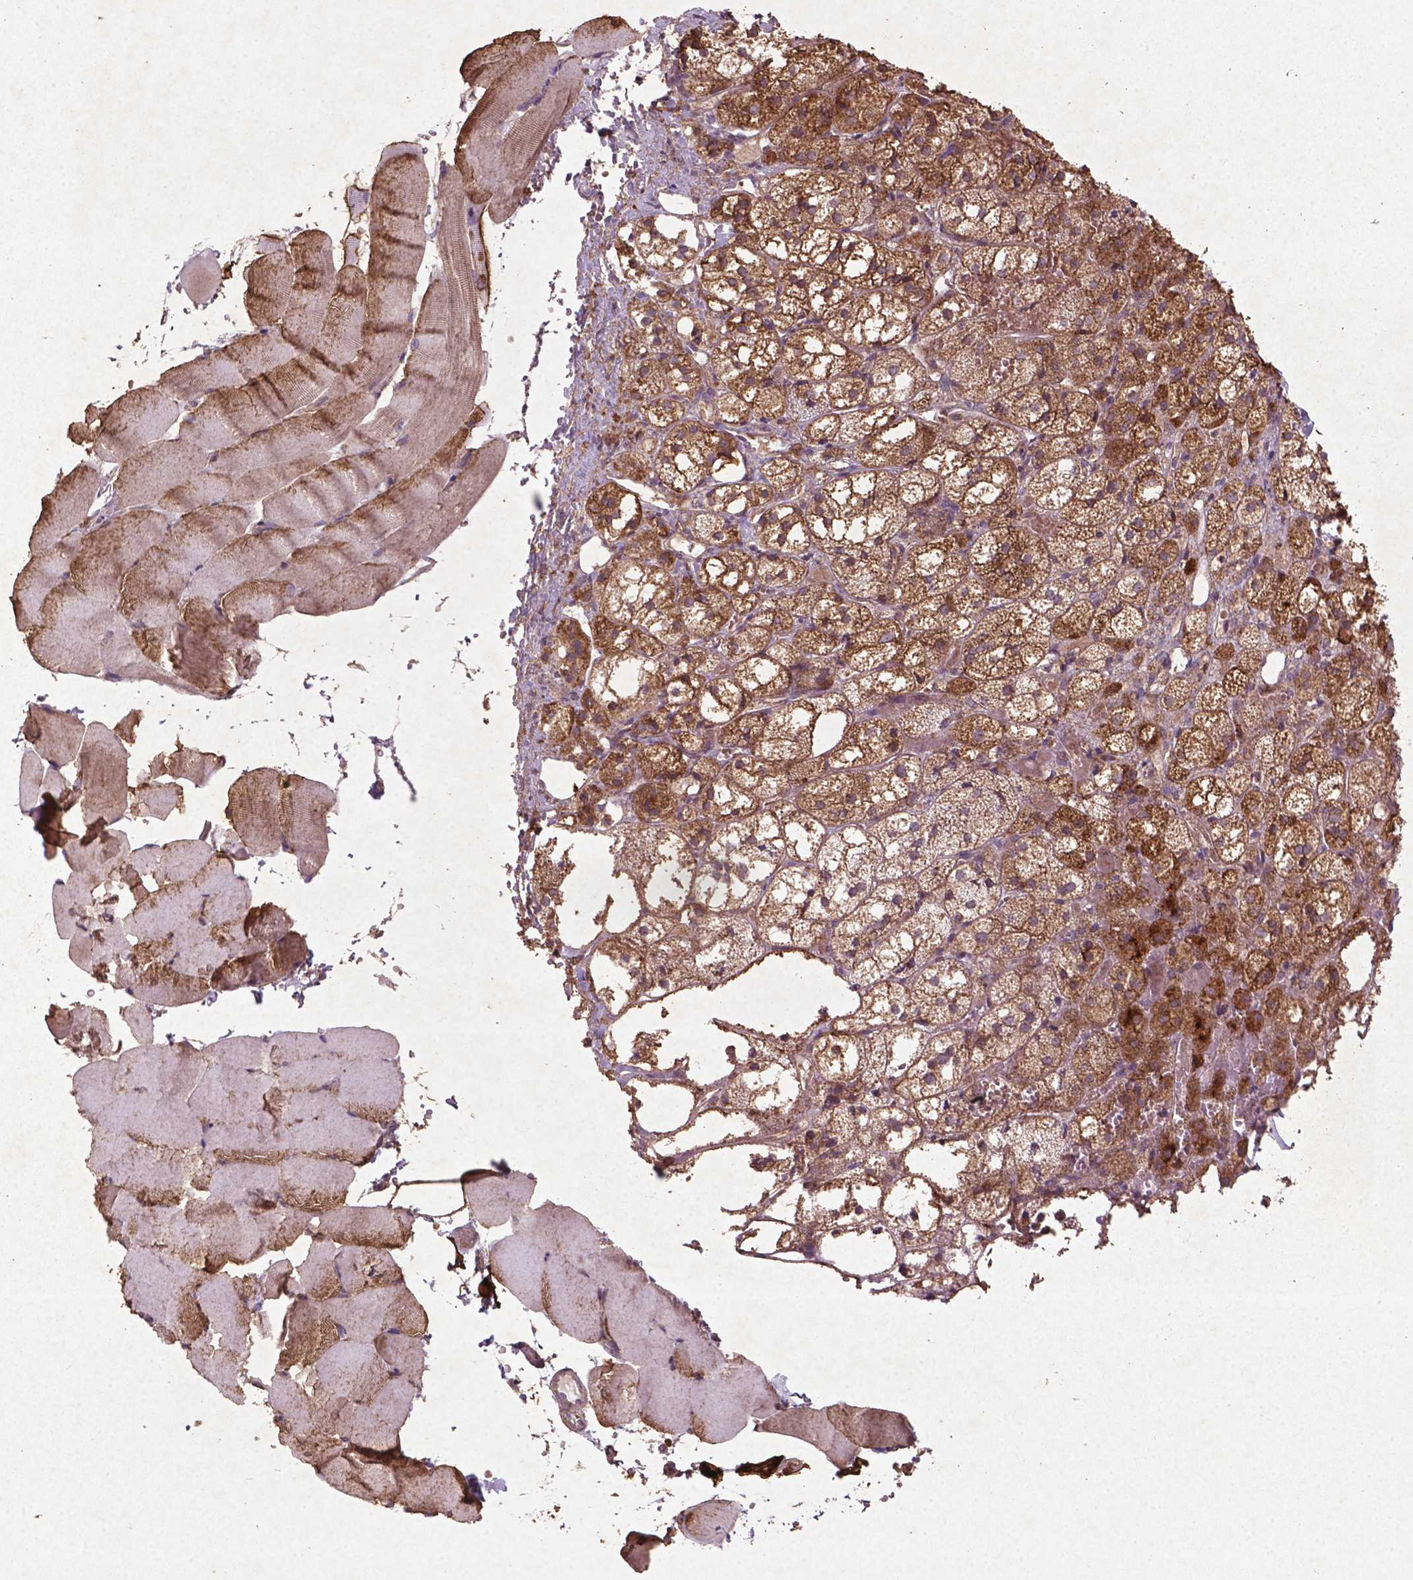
{"staining": {"intensity": "moderate", "quantity": ">75%", "location": "cytoplasmic/membranous"}, "tissue": "skeletal muscle", "cell_type": "Myocytes", "image_type": "normal", "snomed": [{"axis": "morphology", "description": "Normal tissue, NOS"}, {"axis": "topography", "description": "Skeletal muscle"}], "caption": "Immunohistochemistry (IHC) (DAB) staining of benign human skeletal muscle shows moderate cytoplasmic/membranous protein expression in about >75% of myocytes. The staining was performed using DAB to visualize the protein expression in brown, while the nuclei were stained in blue with hematoxylin (Magnification: 20x).", "gene": "MTOR", "patient": {"sex": "female", "age": 37}}